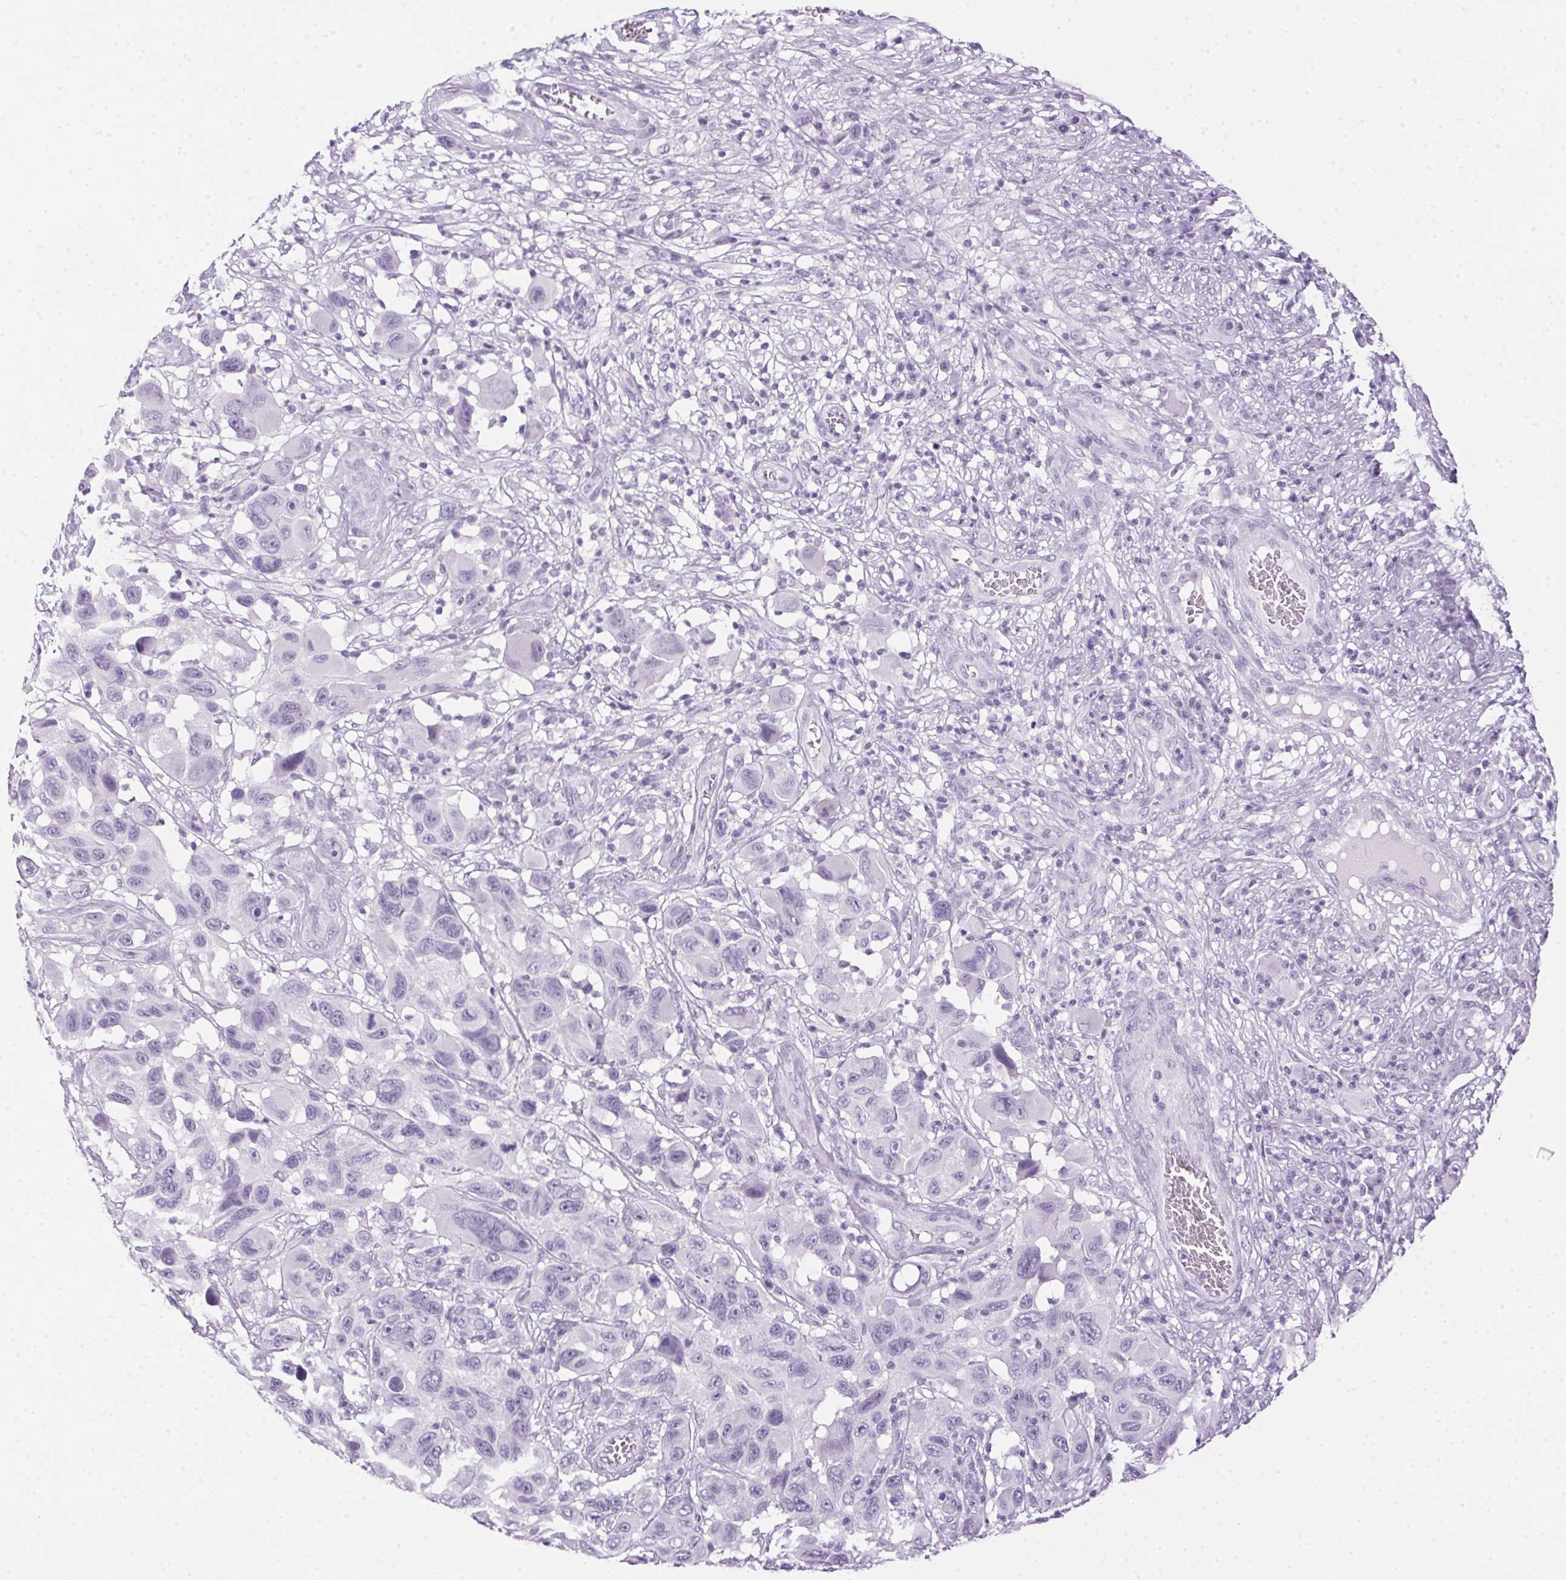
{"staining": {"intensity": "negative", "quantity": "none", "location": "none"}, "tissue": "melanoma", "cell_type": "Tumor cells", "image_type": "cancer", "snomed": [{"axis": "morphology", "description": "Malignant melanoma, NOS"}, {"axis": "topography", "description": "Skin"}], "caption": "Immunohistochemistry (IHC) micrograph of human malignant melanoma stained for a protein (brown), which displays no expression in tumor cells.", "gene": "POPDC2", "patient": {"sex": "male", "age": 53}}